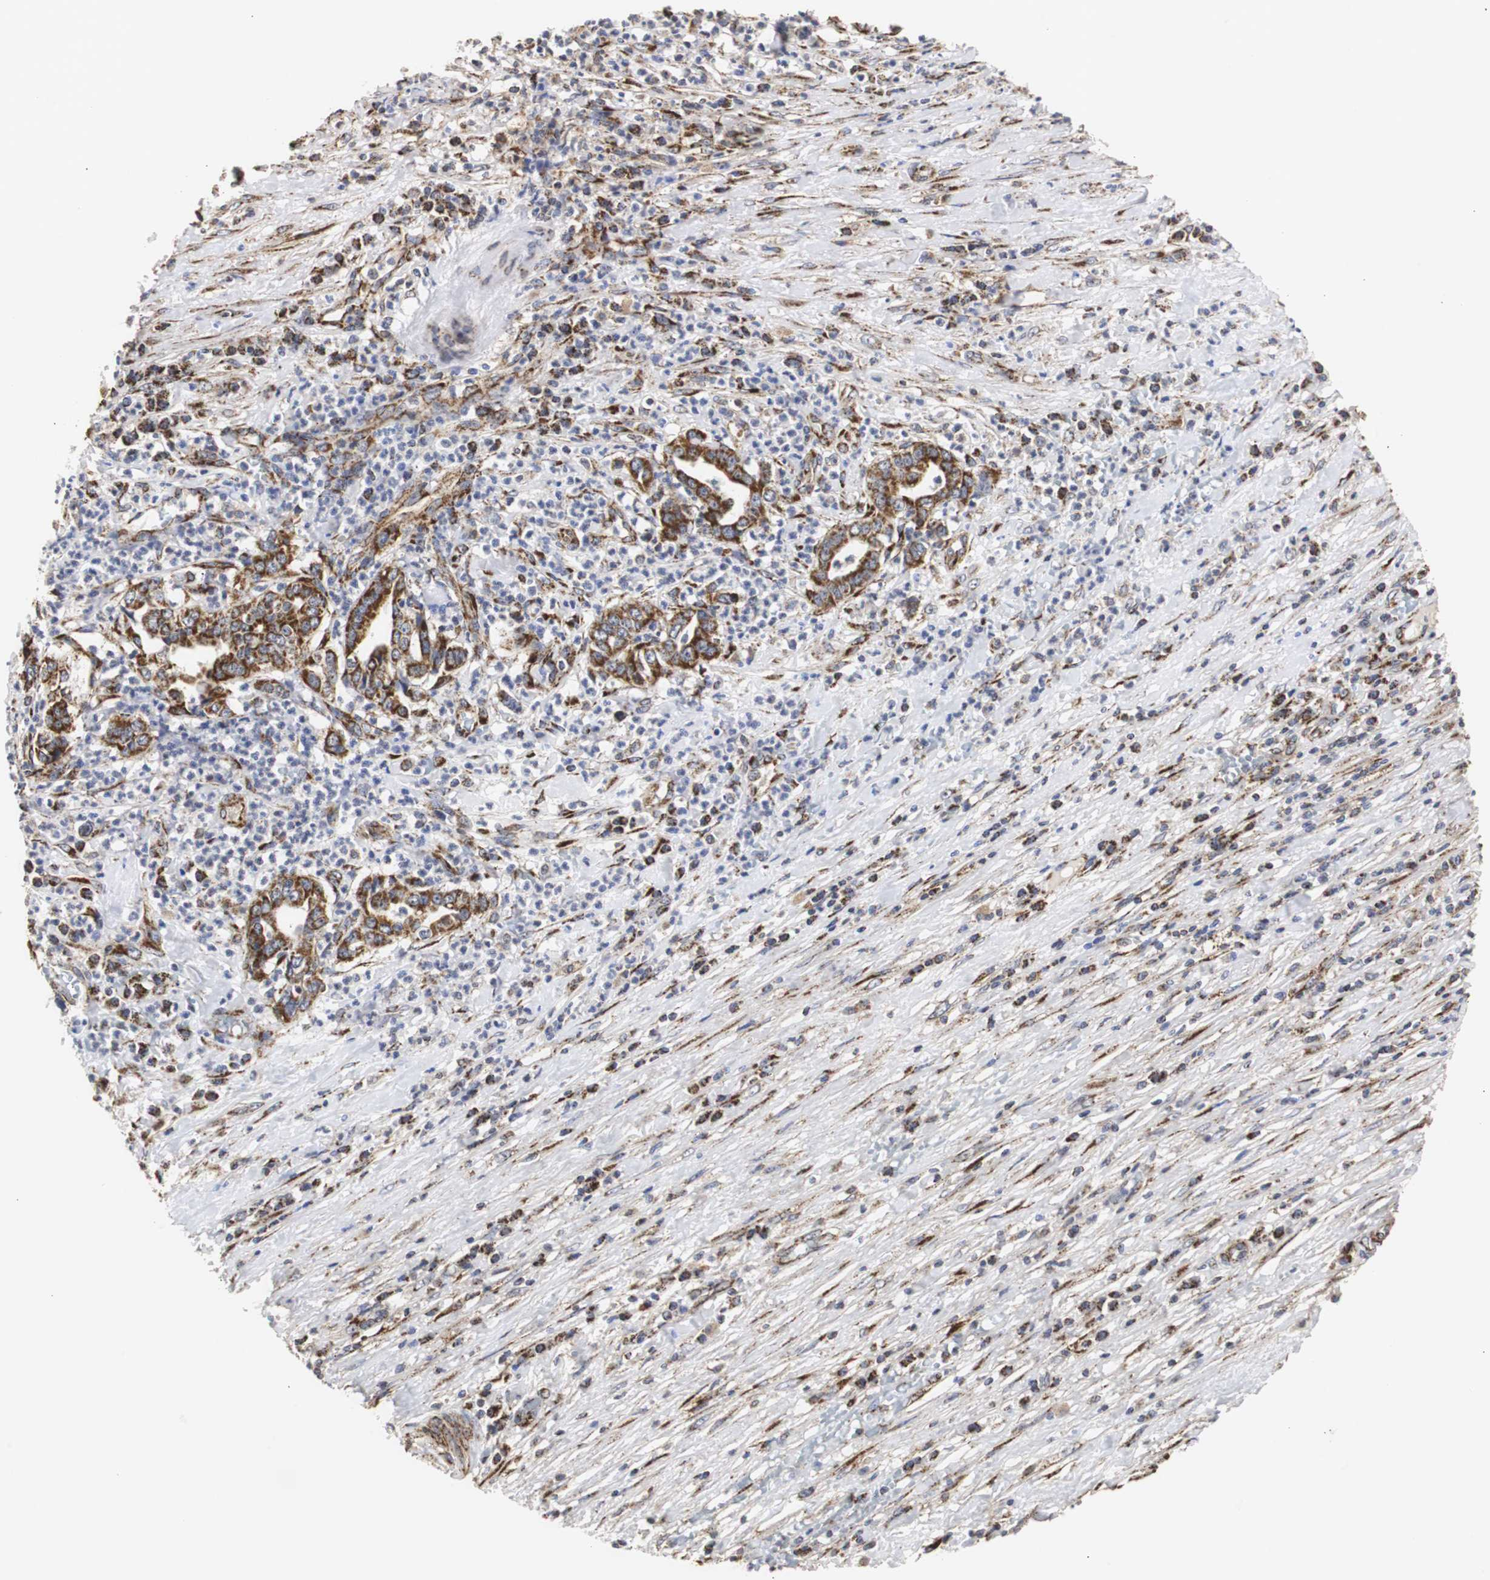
{"staining": {"intensity": "strong", "quantity": ">75%", "location": "cytoplasmic/membranous"}, "tissue": "liver cancer", "cell_type": "Tumor cells", "image_type": "cancer", "snomed": [{"axis": "morphology", "description": "Cholangiocarcinoma"}, {"axis": "topography", "description": "Liver"}], "caption": "This is an image of immunohistochemistry staining of liver cancer, which shows strong expression in the cytoplasmic/membranous of tumor cells.", "gene": "HSD17B10", "patient": {"sex": "female", "age": 61}}